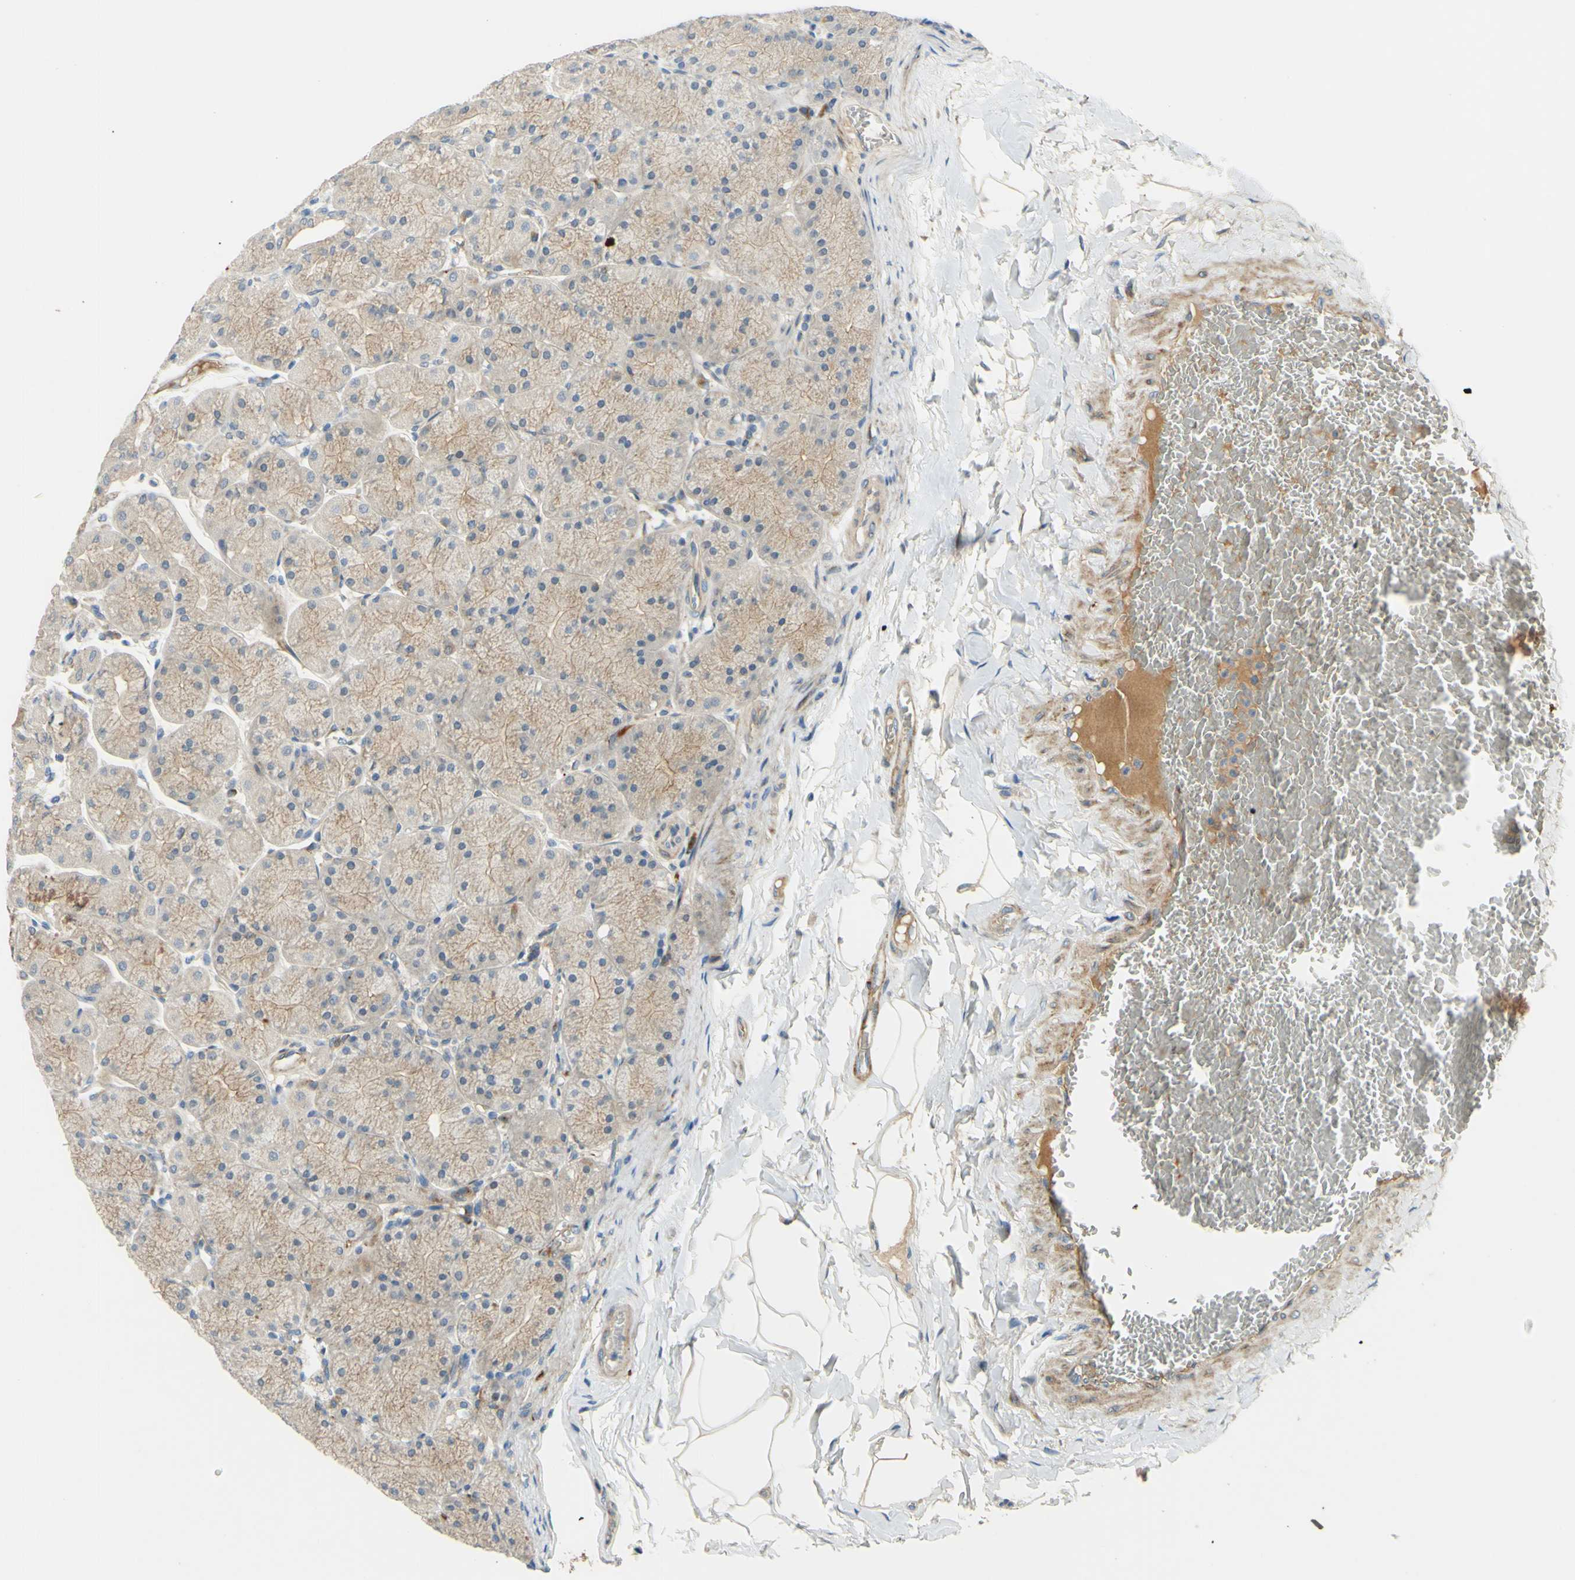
{"staining": {"intensity": "moderate", "quantity": ">75%", "location": "cytoplasmic/membranous"}, "tissue": "stomach", "cell_type": "Glandular cells", "image_type": "normal", "snomed": [{"axis": "morphology", "description": "Normal tissue, NOS"}, {"axis": "topography", "description": "Stomach, upper"}], "caption": "Immunohistochemistry staining of benign stomach, which reveals medium levels of moderate cytoplasmic/membranous positivity in approximately >75% of glandular cells indicating moderate cytoplasmic/membranous protein expression. The staining was performed using DAB (3,3'-diaminobenzidine) (brown) for protein detection and nuclei were counterstained in hematoxylin (blue).", "gene": "ARHGAP1", "patient": {"sex": "female", "age": 56}}